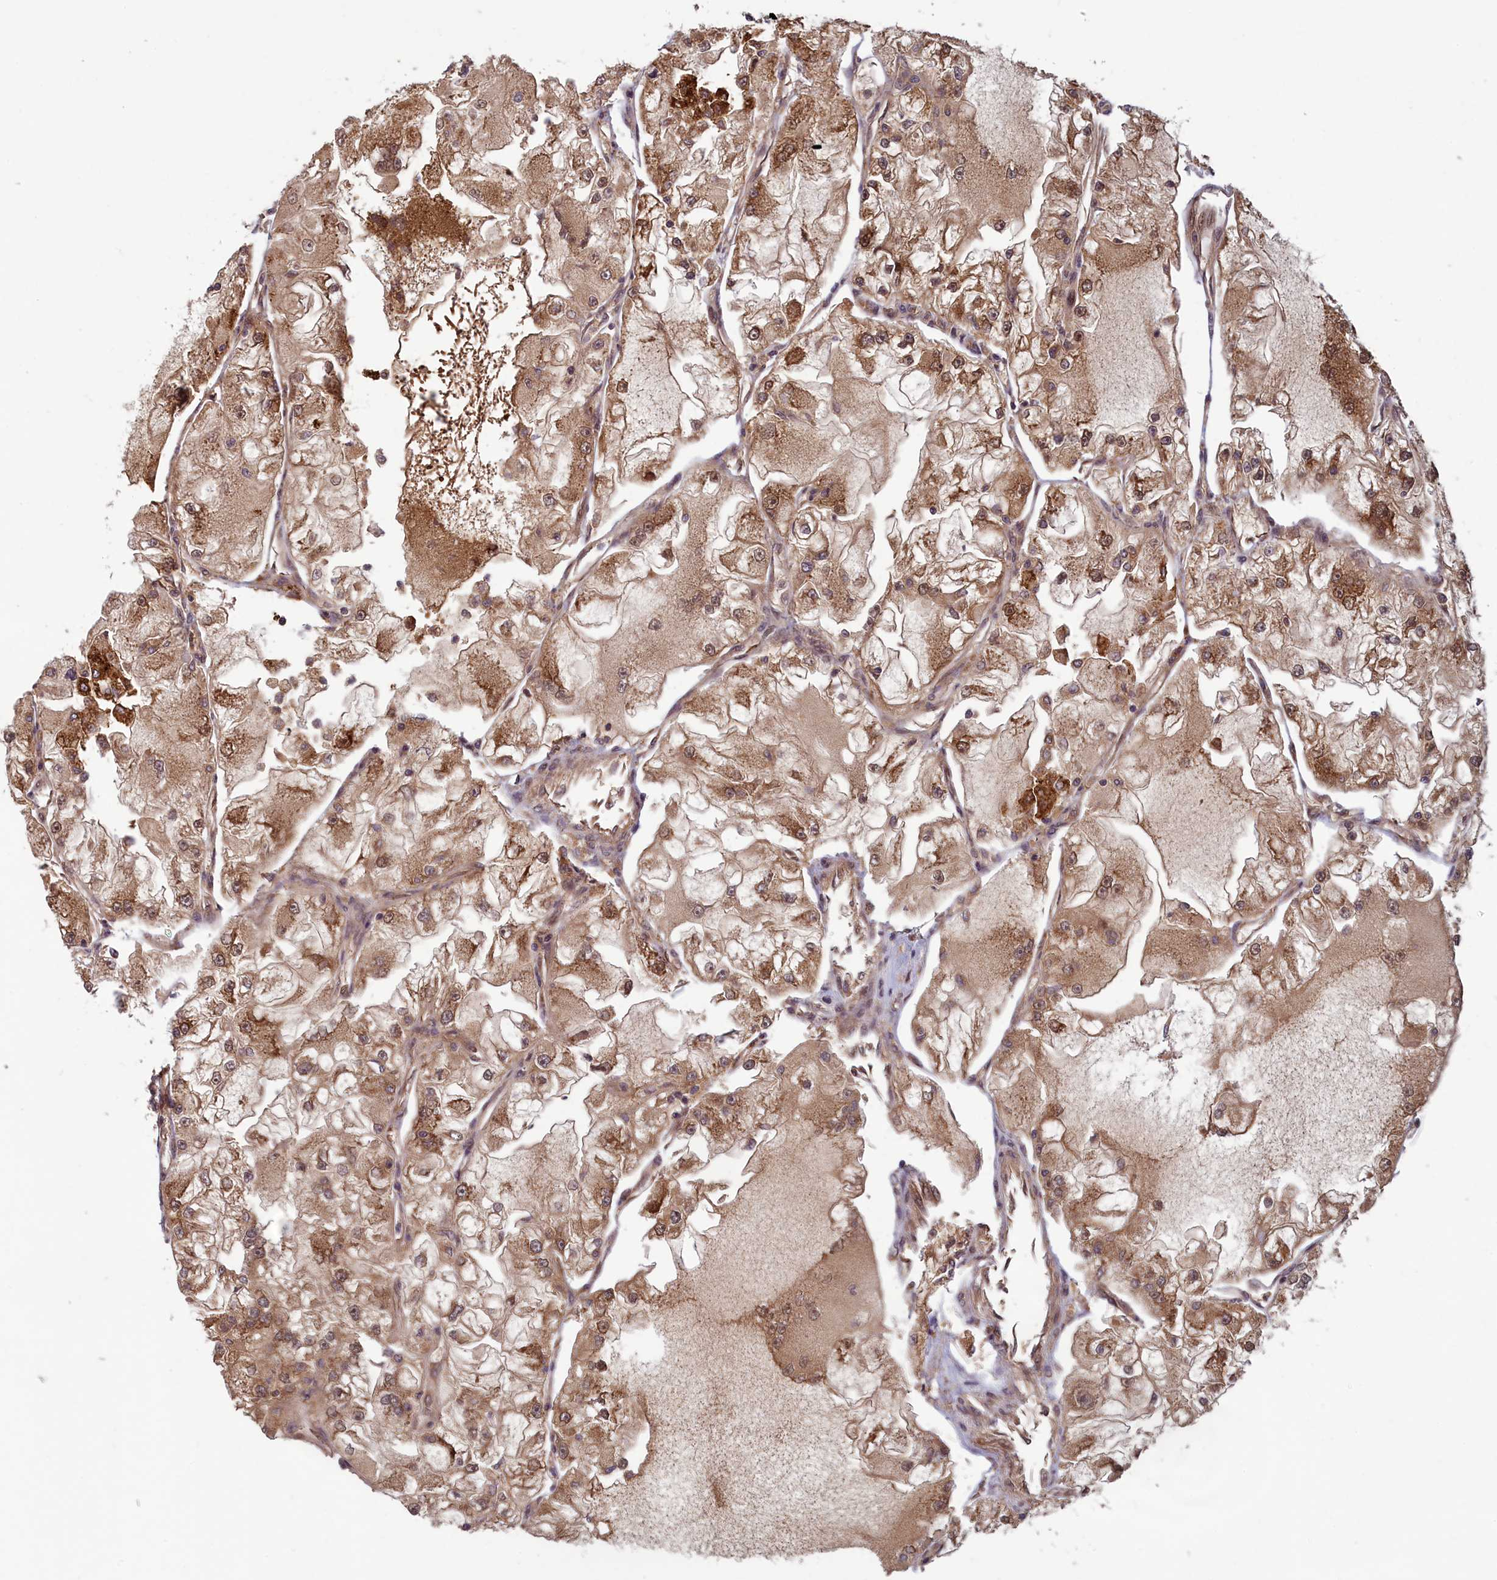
{"staining": {"intensity": "moderate", "quantity": ">75%", "location": "cytoplasmic/membranous"}, "tissue": "renal cancer", "cell_type": "Tumor cells", "image_type": "cancer", "snomed": [{"axis": "morphology", "description": "Adenocarcinoma, NOS"}, {"axis": "topography", "description": "Kidney"}], "caption": "The image shows staining of renal cancer, revealing moderate cytoplasmic/membranous protein positivity (brown color) within tumor cells.", "gene": "CCDC15", "patient": {"sex": "female", "age": 72}}